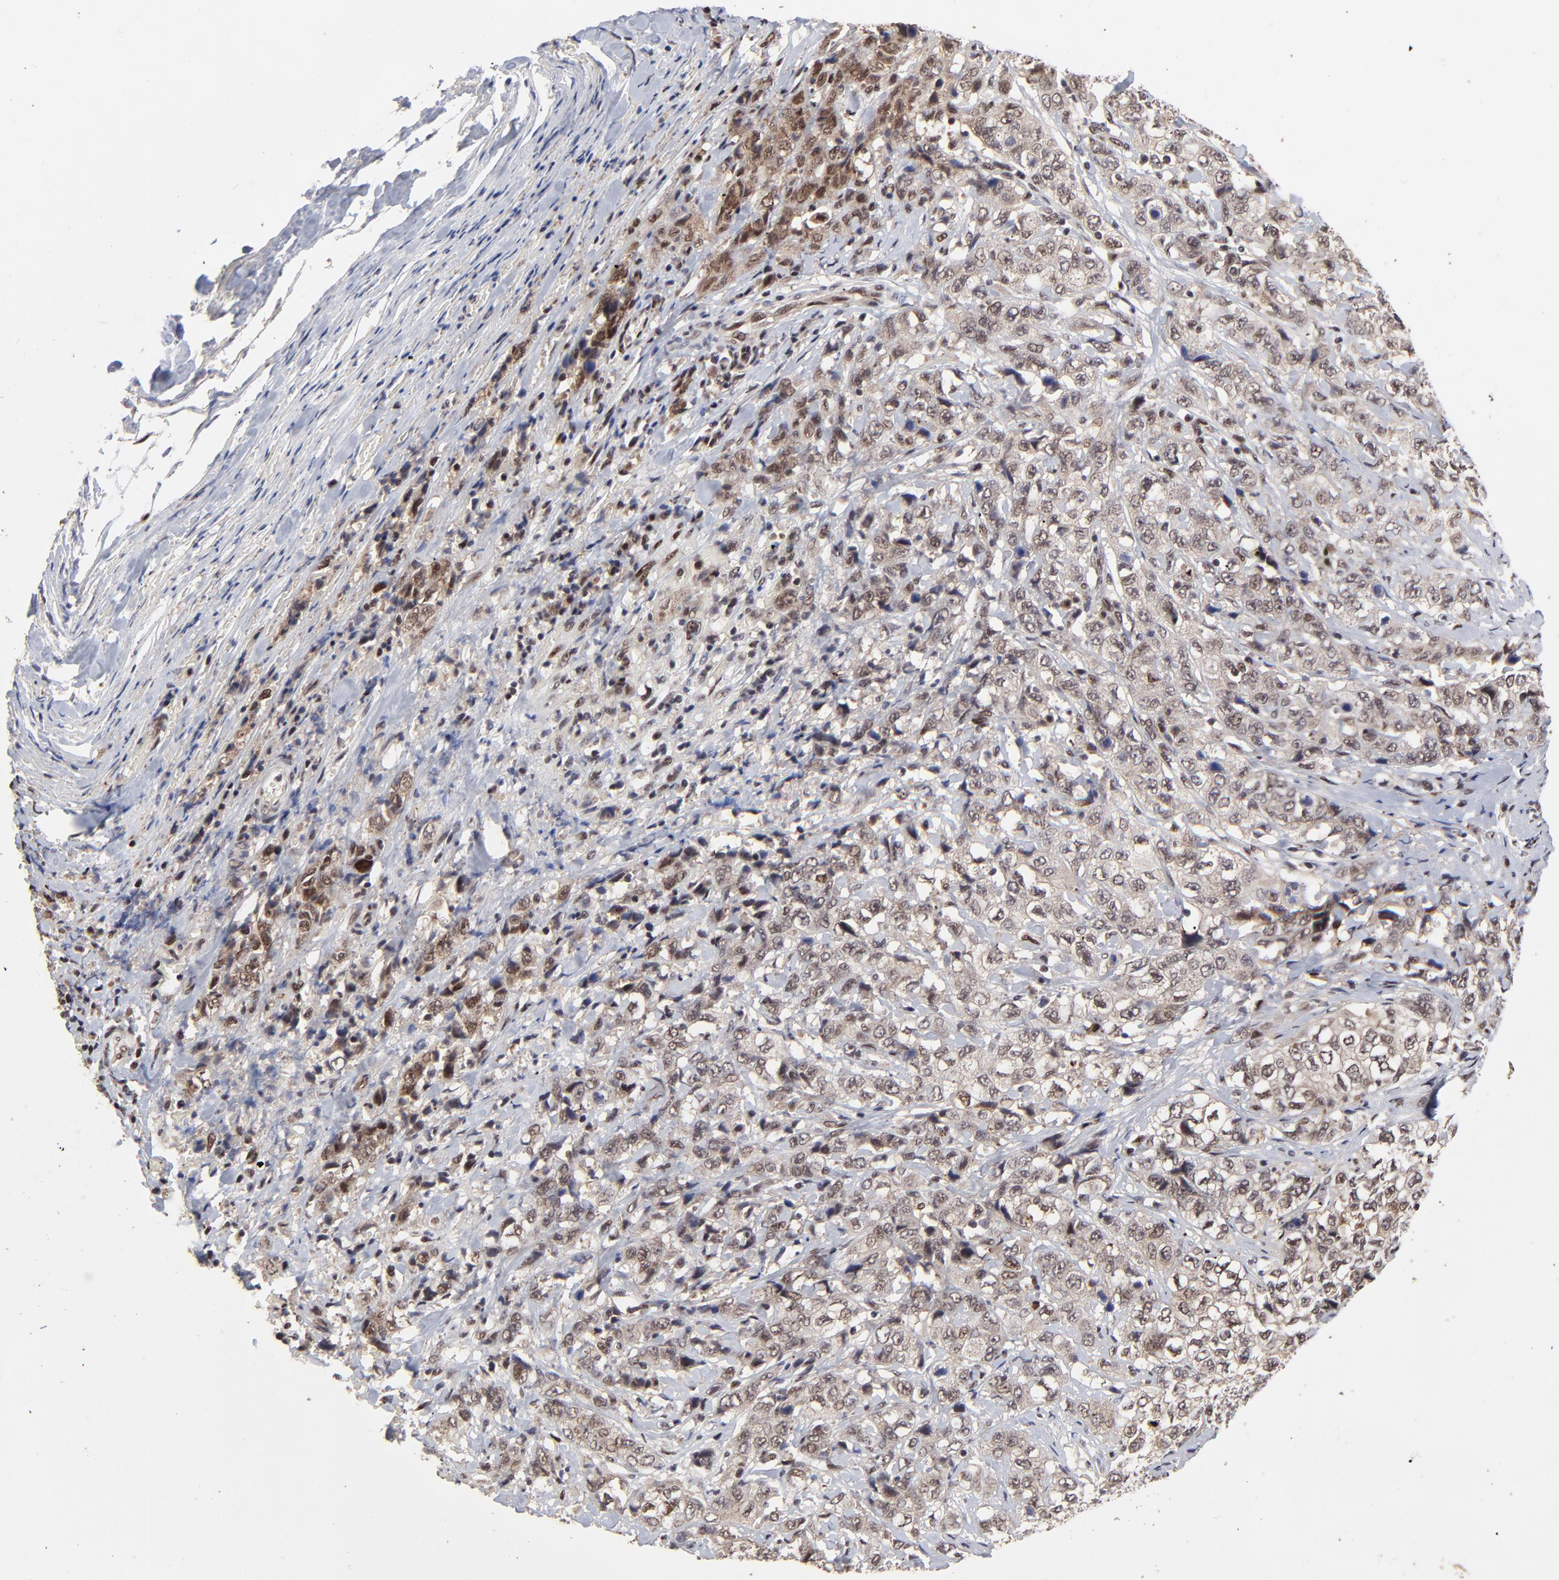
{"staining": {"intensity": "moderate", "quantity": "25%-75%", "location": "nuclear"}, "tissue": "stomach cancer", "cell_type": "Tumor cells", "image_type": "cancer", "snomed": [{"axis": "morphology", "description": "Adenocarcinoma, NOS"}, {"axis": "topography", "description": "Stomach"}], "caption": "IHC photomicrograph of human stomach adenocarcinoma stained for a protein (brown), which reveals medium levels of moderate nuclear staining in about 25%-75% of tumor cells.", "gene": "RBM22", "patient": {"sex": "male", "age": 48}}